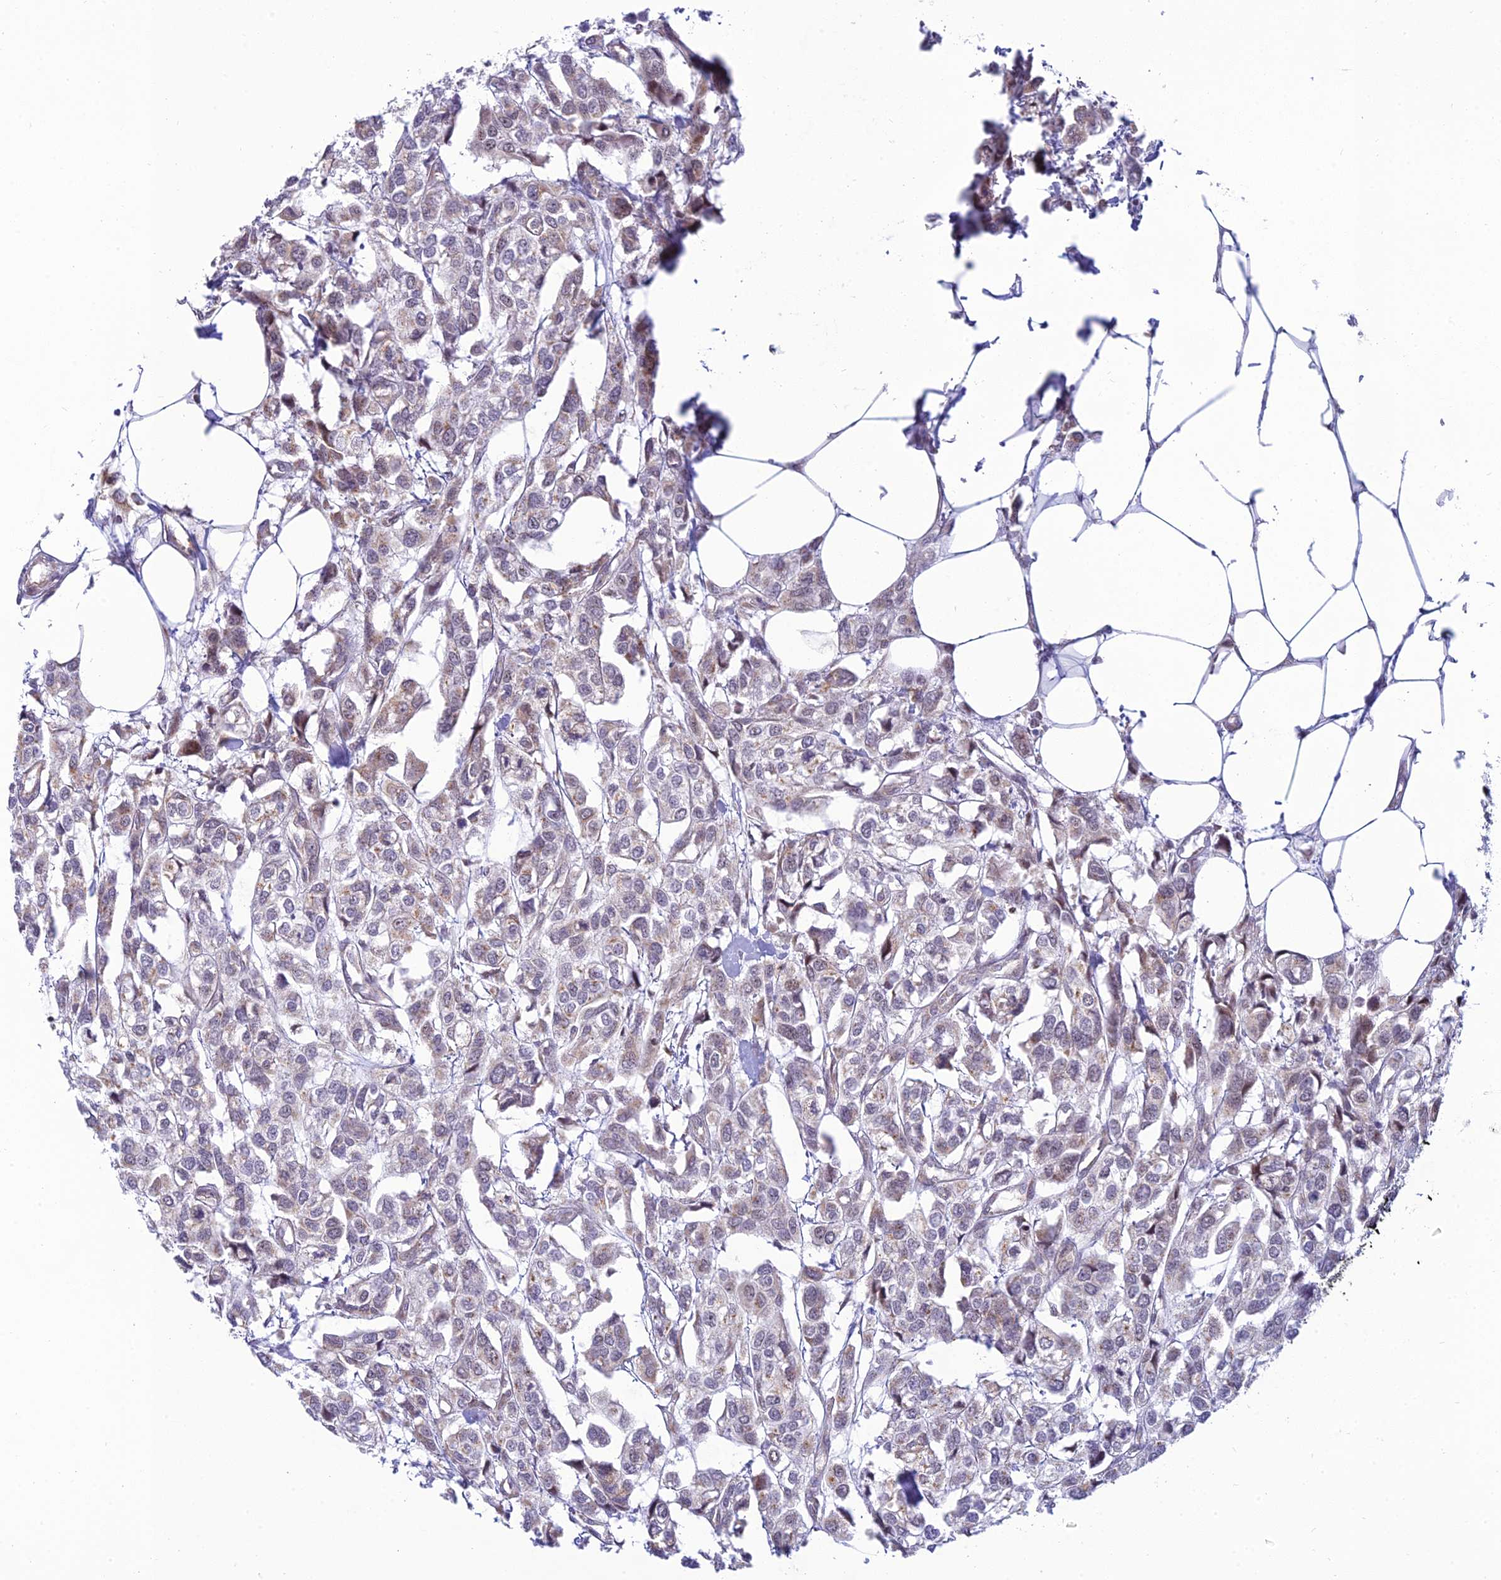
{"staining": {"intensity": "negative", "quantity": "none", "location": "none"}, "tissue": "urothelial cancer", "cell_type": "Tumor cells", "image_type": "cancer", "snomed": [{"axis": "morphology", "description": "Urothelial carcinoma, High grade"}, {"axis": "topography", "description": "Urinary bladder"}], "caption": "Immunohistochemical staining of human high-grade urothelial carcinoma shows no significant expression in tumor cells.", "gene": "HOOK2", "patient": {"sex": "male", "age": 67}}